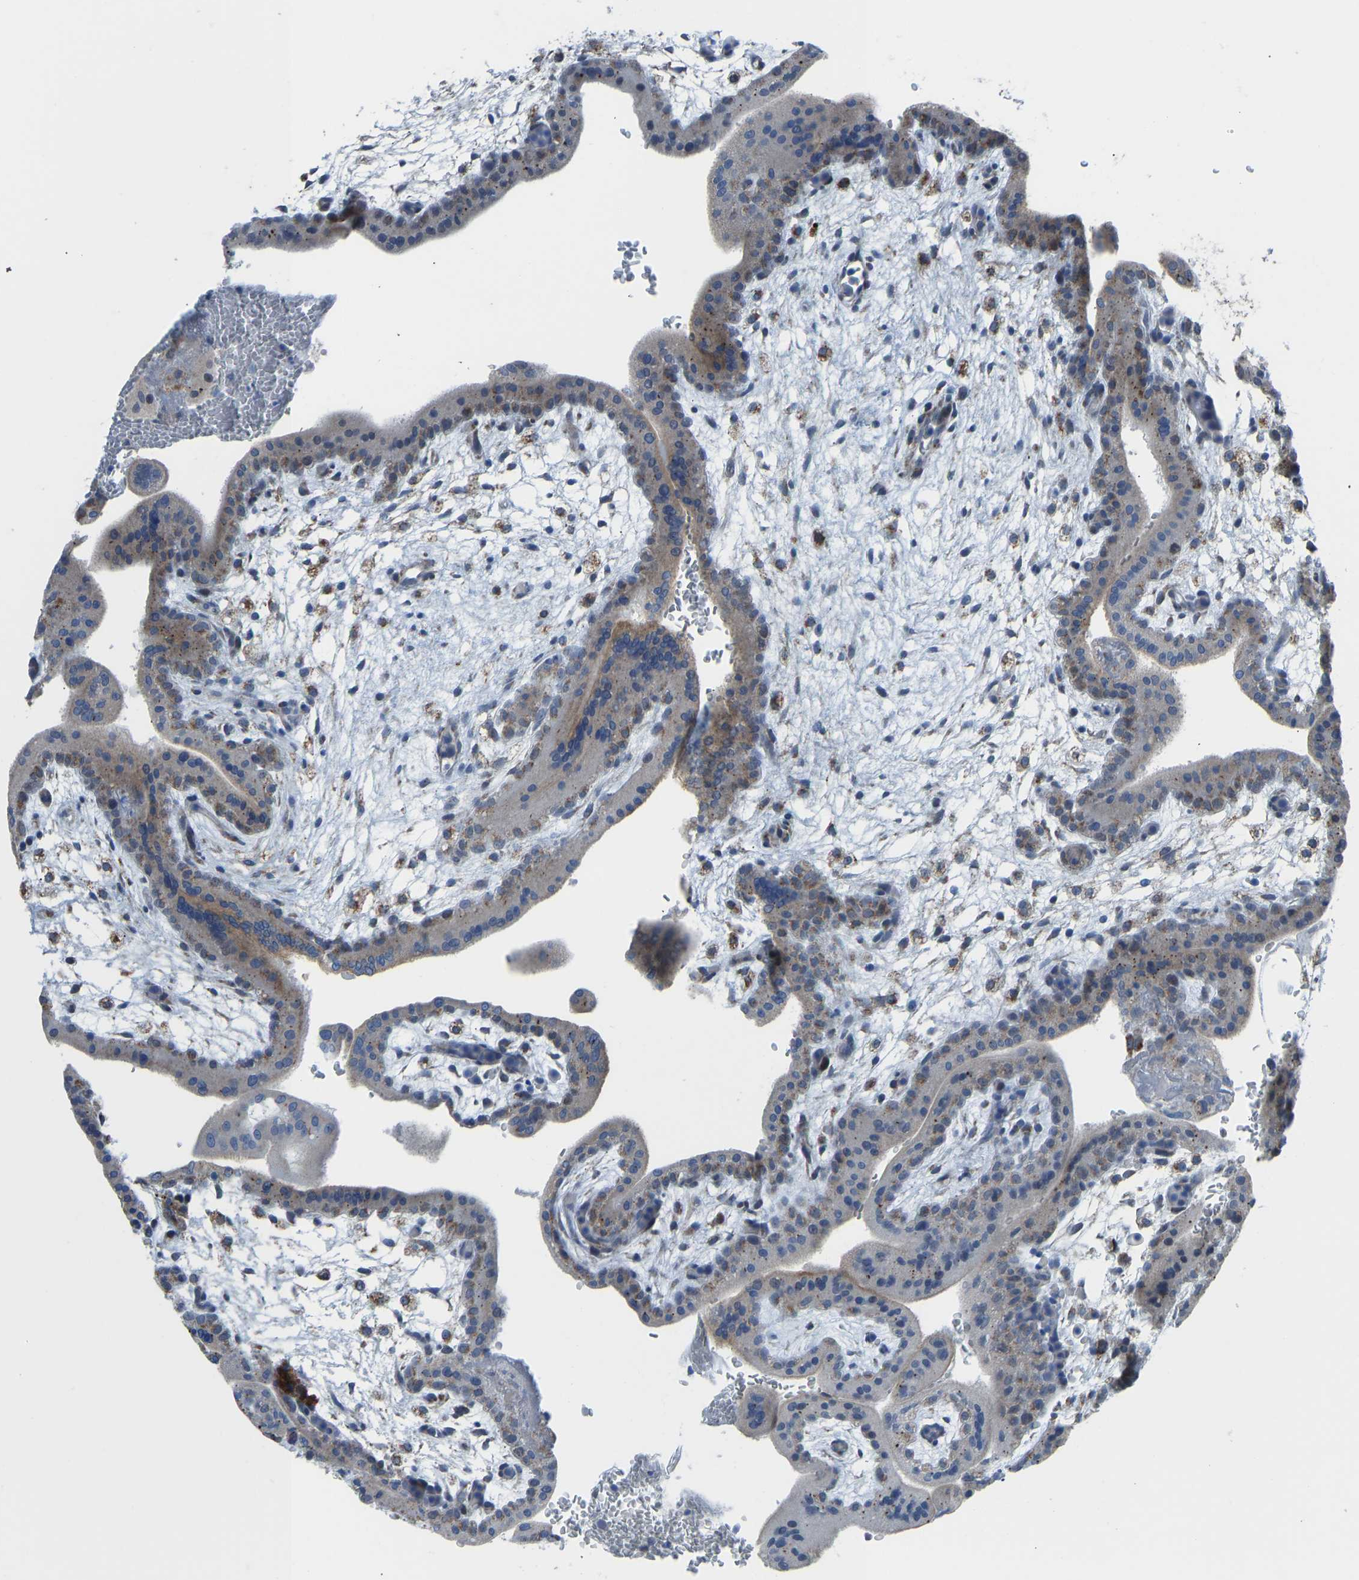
{"staining": {"intensity": "moderate", "quantity": ">75%", "location": "cytoplasmic/membranous"}, "tissue": "placenta", "cell_type": "Decidual cells", "image_type": "normal", "snomed": [{"axis": "morphology", "description": "Normal tissue, NOS"}, {"axis": "topography", "description": "Placenta"}], "caption": "Normal placenta exhibits moderate cytoplasmic/membranous positivity in approximately >75% of decidual cells.", "gene": "SMIM20", "patient": {"sex": "female", "age": 35}}